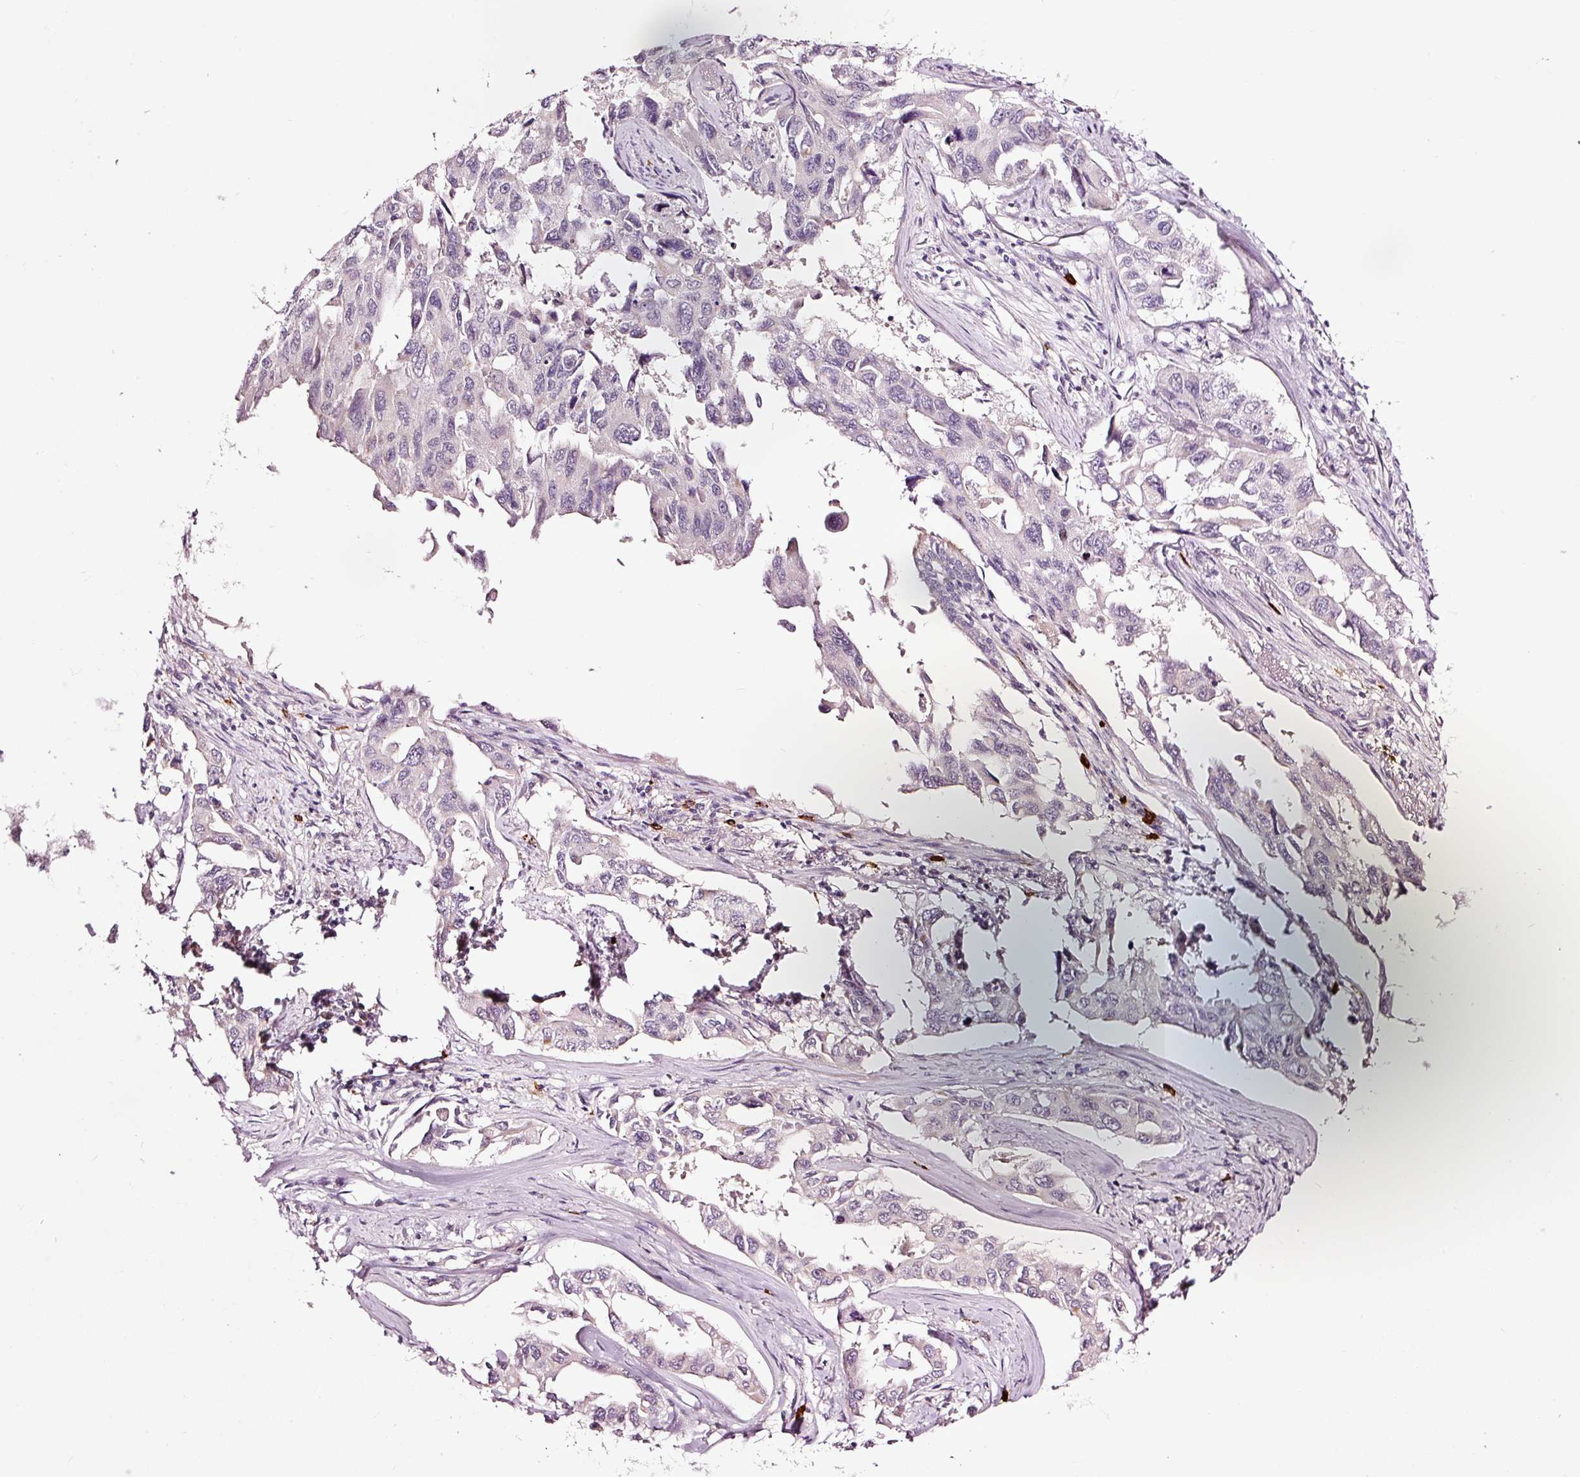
{"staining": {"intensity": "negative", "quantity": "none", "location": "none"}, "tissue": "lung cancer", "cell_type": "Tumor cells", "image_type": "cancer", "snomed": [{"axis": "morphology", "description": "Adenocarcinoma, NOS"}, {"axis": "topography", "description": "Lung"}], "caption": "This micrograph is of lung cancer (adenocarcinoma) stained with immunohistochemistry to label a protein in brown with the nuclei are counter-stained blue. There is no staining in tumor cells.", "gene": "UTP14A", "patient": {"sex": "male", "age": 64}}